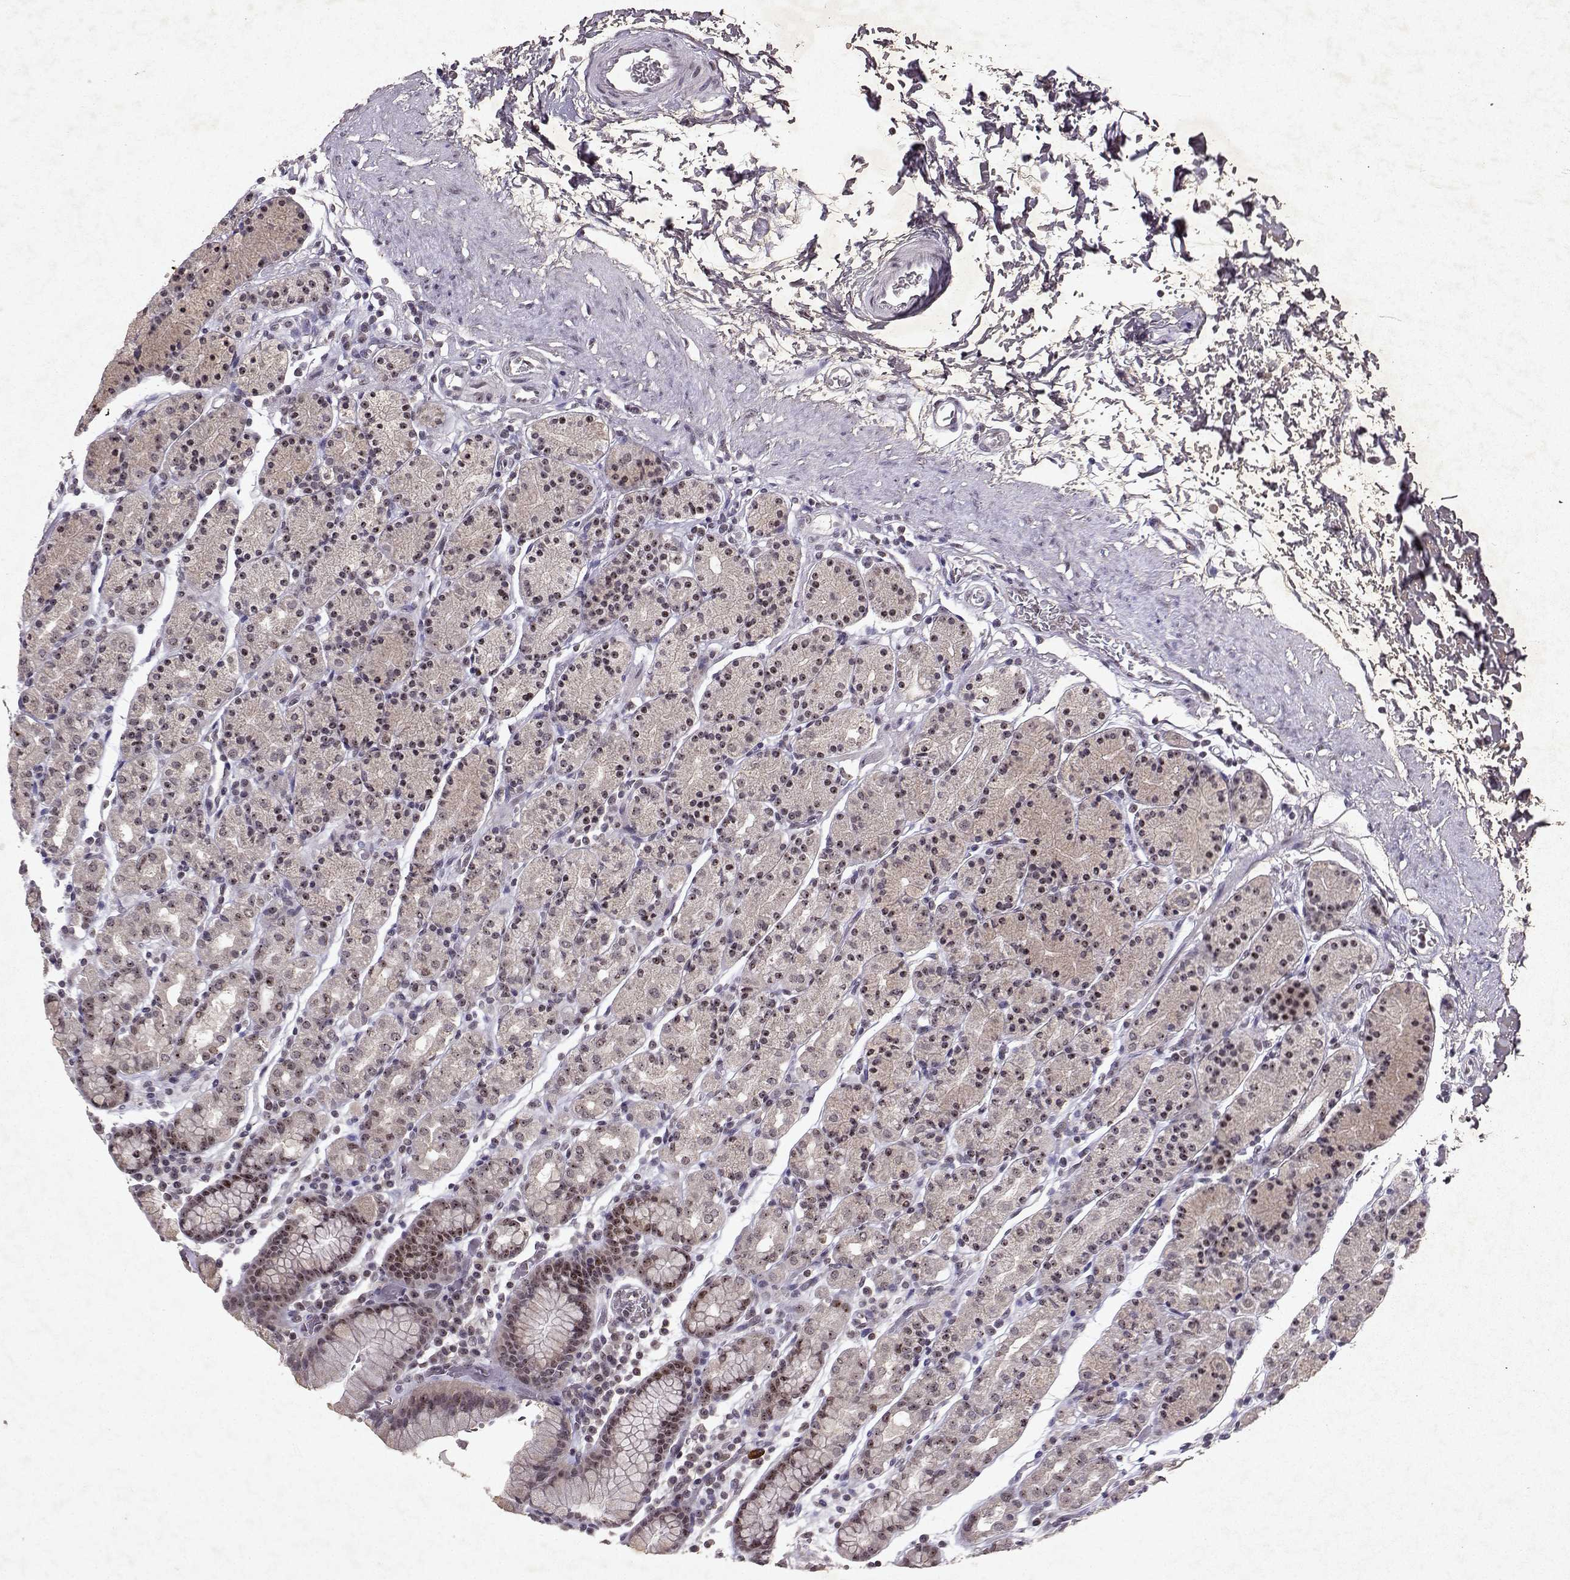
{"staining": {"intensity": "moderate", "quantity": "25%-75%", "location": "nuclear"}, "tissue": "stomach", "cell_type": "Glandular cells", "image_type": "normal", "snomed": [{"axis": "morphology", "description": "Normal tissue, NOS"}, {"axis": "topography", "description": "Stomach, upper"}, {"axis": "topography", "description": "Stomach"}], "caption": "This histopathology image reveals immunohistochemistry (IHC) staining of benign stomach, with medium moderate nuclear staining in approximately 25%-75% of glandular cells.", "gene": "DDX56", "patient": {"sex": "male", "age": 62}}